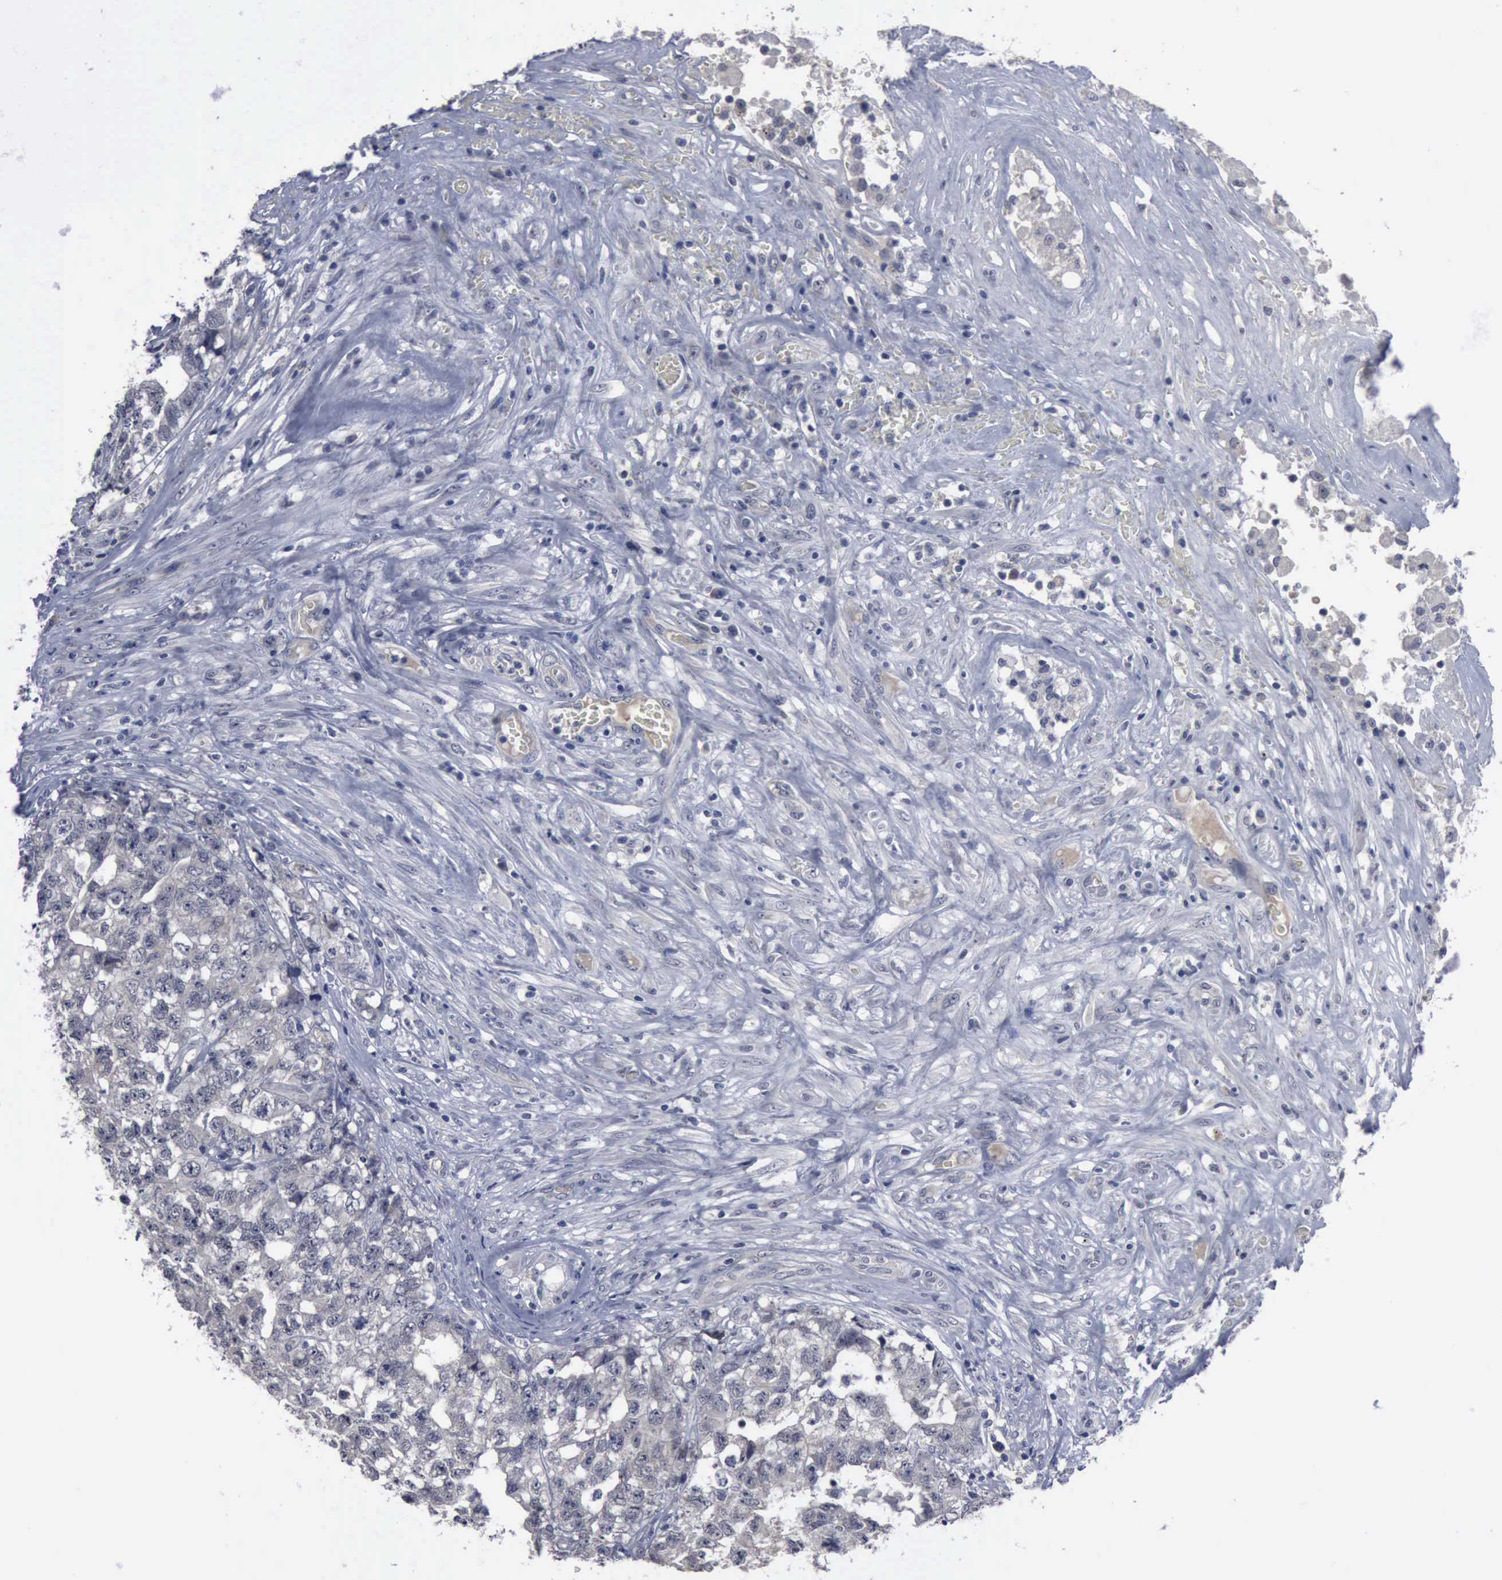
{"staining": {"intensity": "negative", "quantity": "none", "location": "none"}, "tissue": "testis cancer", "cell_type": "Tumor cells", "image_type": "cancer", "snomed": [{"axis": "morphology", "description": "Carcinoma, Embryonal, NOS"}, {"axis": "topography", "description": "Testis"}], "caption": "DAB immunohistochemical staining of human testis cancer (embryonal carcinoma) exhibits no significant staining in tumor cells.", "gene": "MYO18B", "patient": {"sex": "male", "age": 31}}